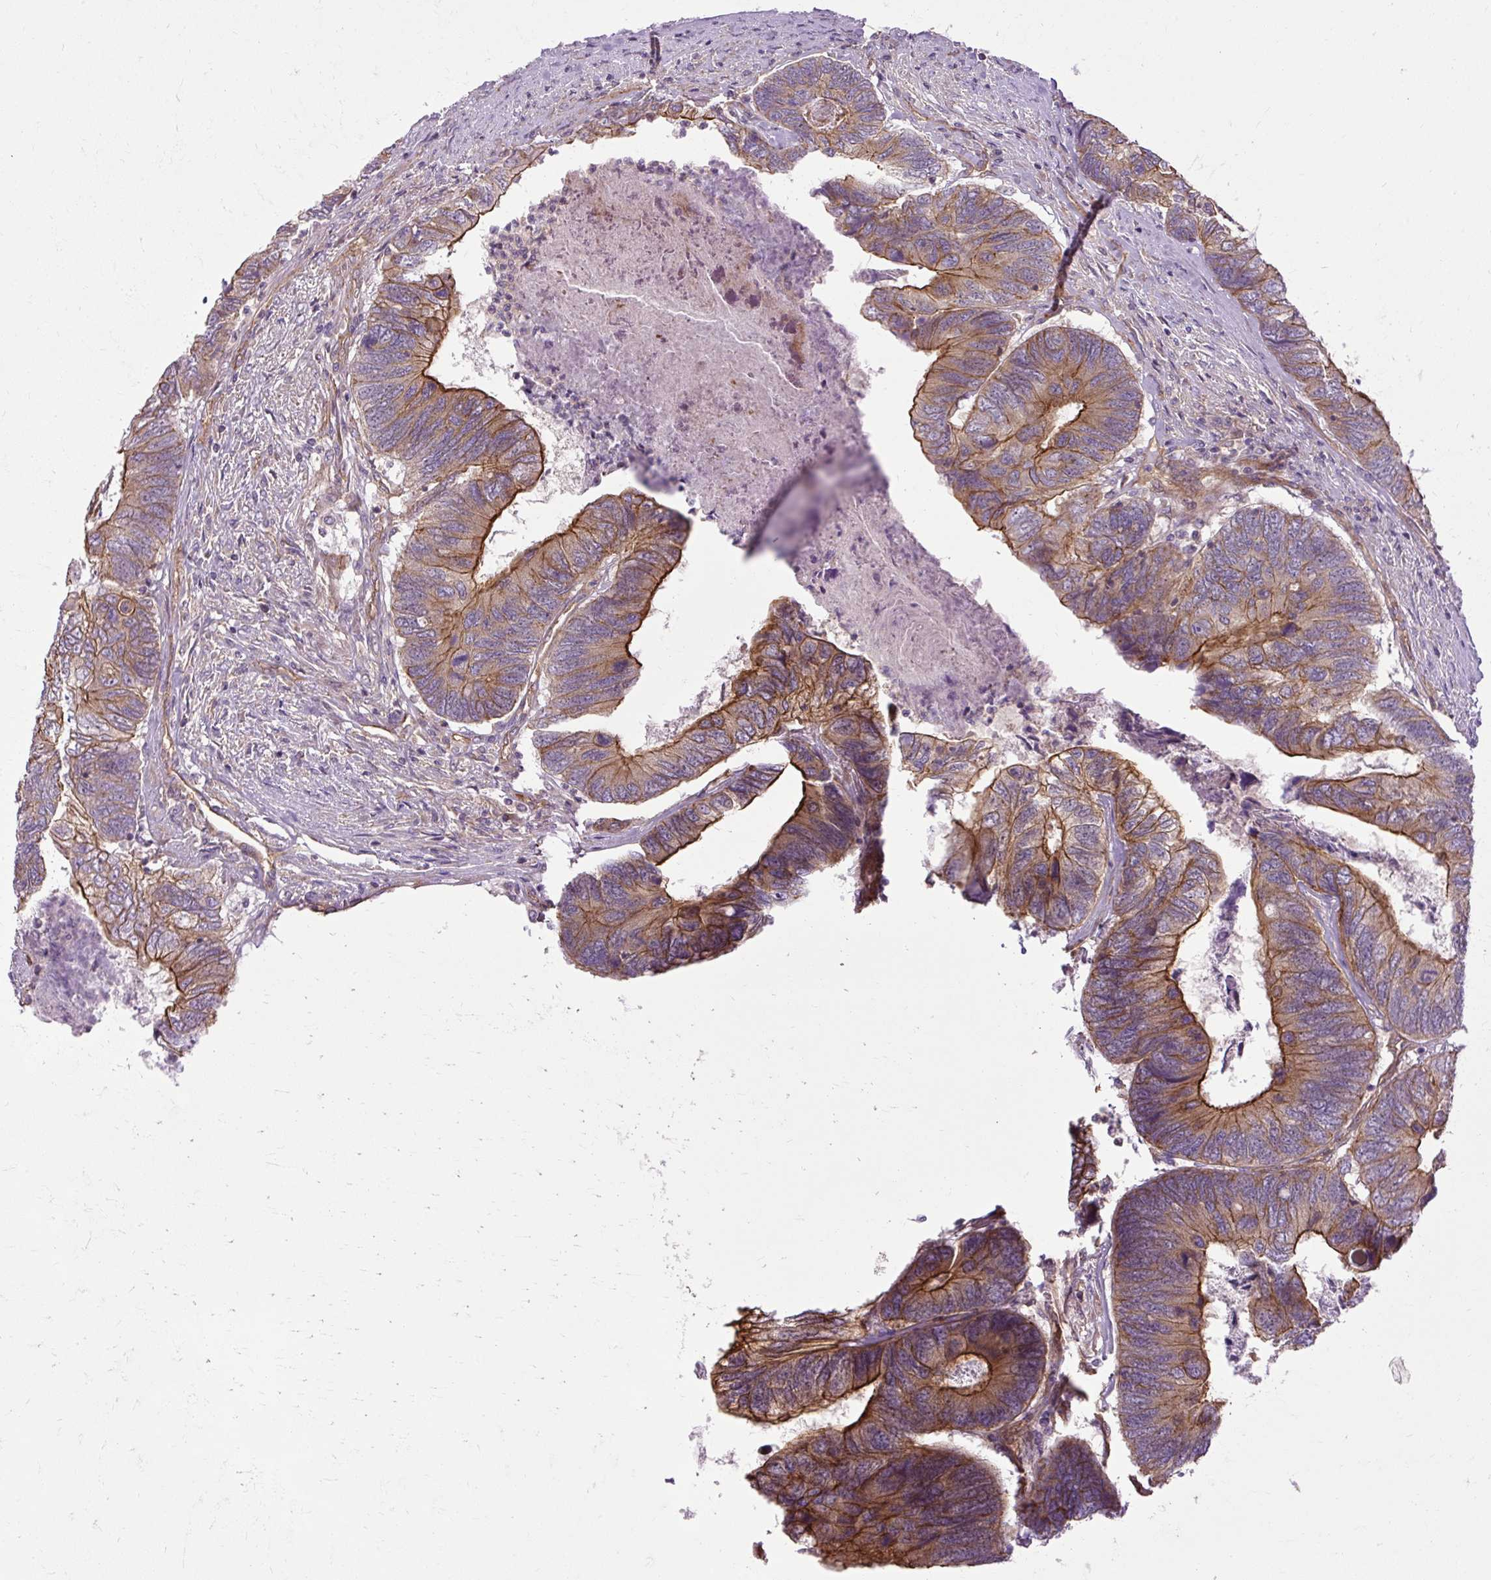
{"staining": {"intensity": "strong", "quantity": "25%-75%", "location": "cytoplasmic/membranous"}, "tissue": "colorectal cancer", "cell_type": "Tumor cells", "image_type": "cancer", "snomed": [{"axis": "morphology", "description": "Adenocarcinoma, NOS"}, {"axis": "topography", "description": "Colon"}], "caption": "There is high levels of strong cytoplasmic/membranous staining in tumor cells of colorectal cancer (adenocarcinoma), as demonstrated by immunohistochemical staining (brown color).", "gene": "CCDC93", "patient": {"sex": "female", "age": 67}}